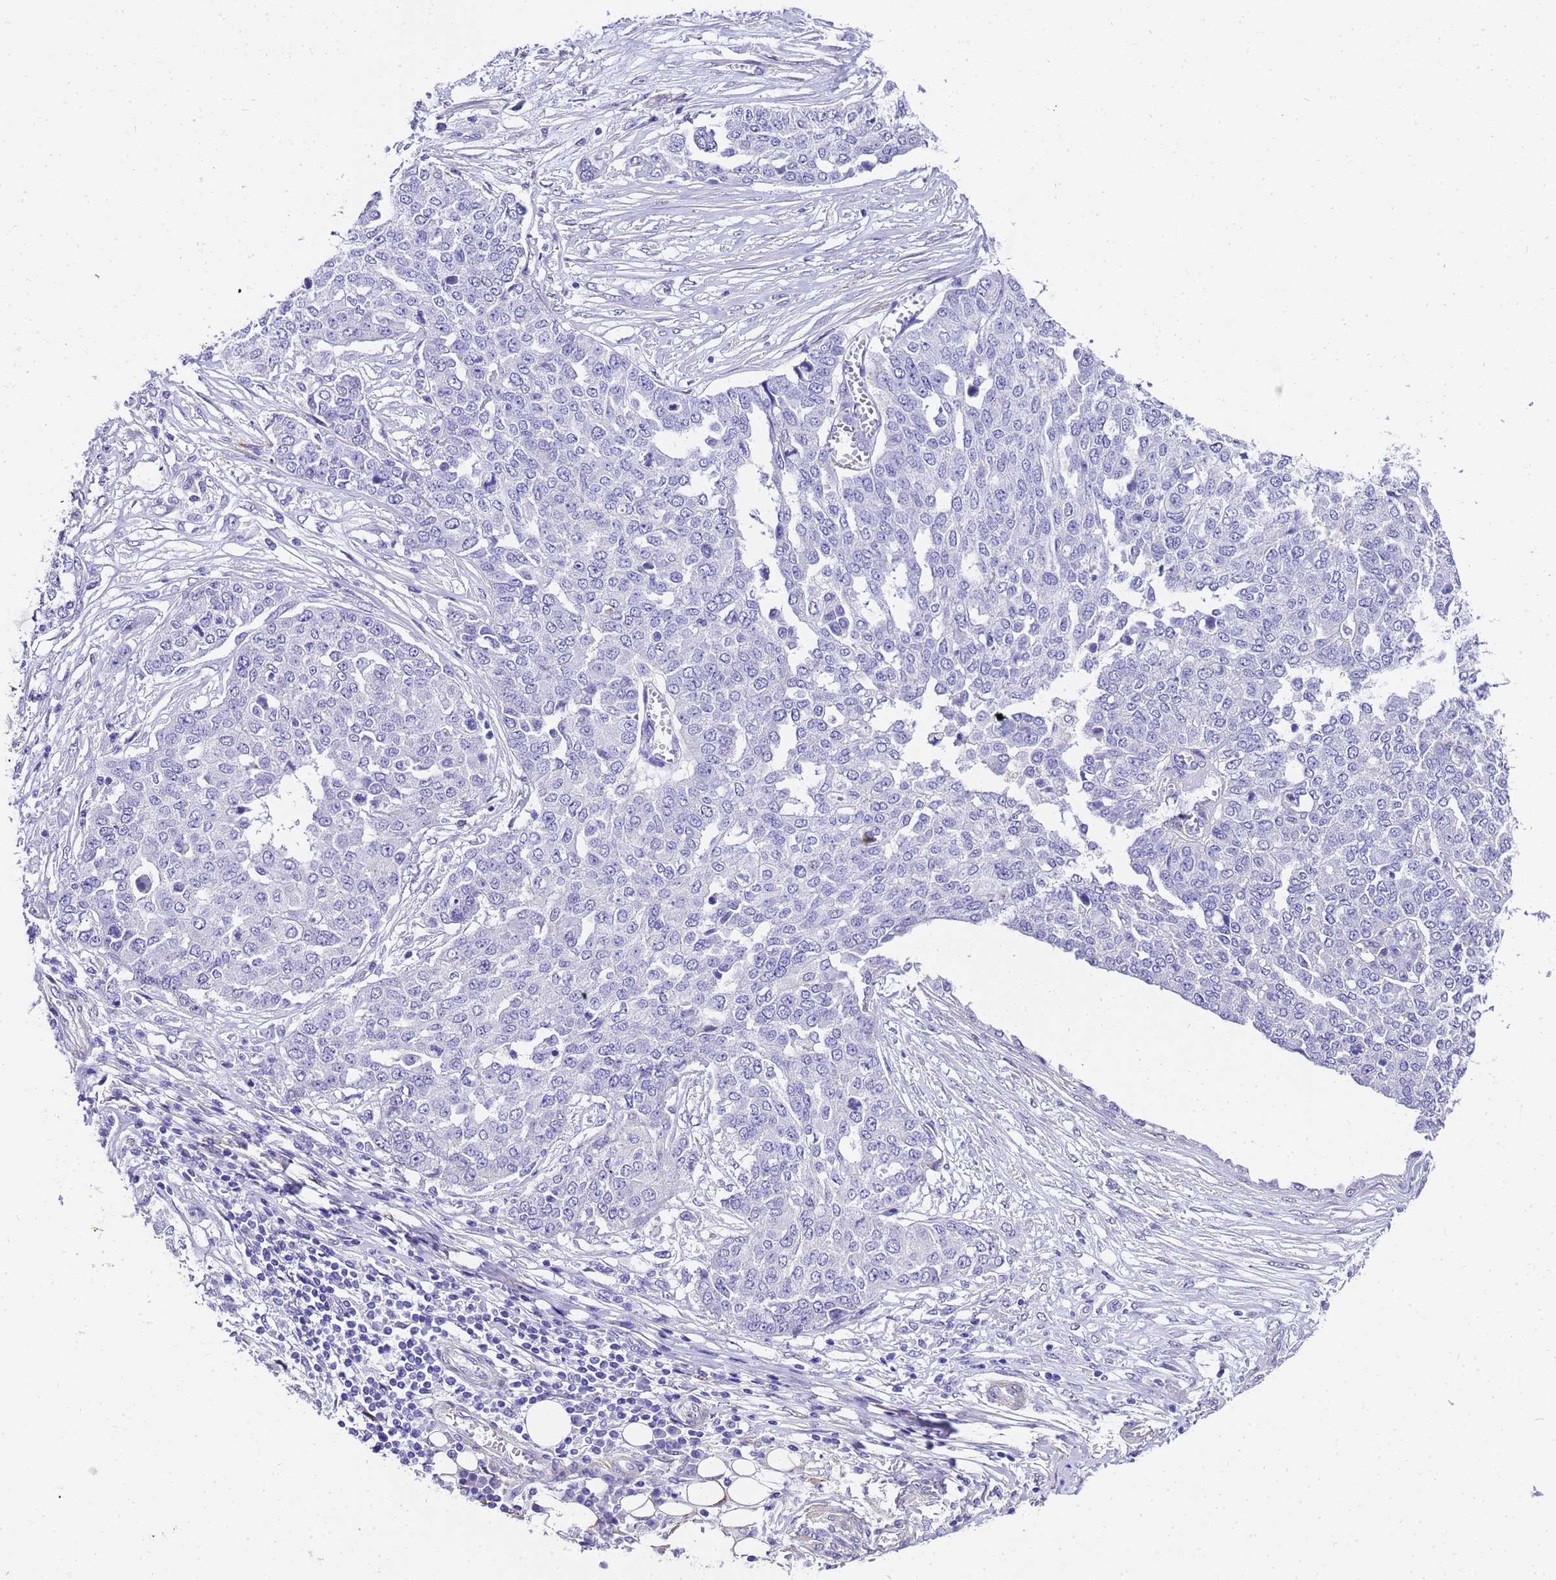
{"staining": {"intensity": "negative", "quantity": "none", "location": "none"}, "tissue": "ovarian cancer", "cell_type": "Tumor cells", "image_type": "cancer", "snomed": [{"axis": "morphology", "description": "Cystadenocarcinoma, serous, NOS"}, {"axis": "topography", "description": "Soft tissue"}, {"axis": "topography", "description": "Ovary"}], "caption": "A high-resolution micrograph shows immunohistochemistry (IHC) staining of serous cystadenocarcinoma (ovarian), which reveals no significant staining in tumor cells.", "gene": "HSPB6", "patient": {"sex": "female", "age": 57}}